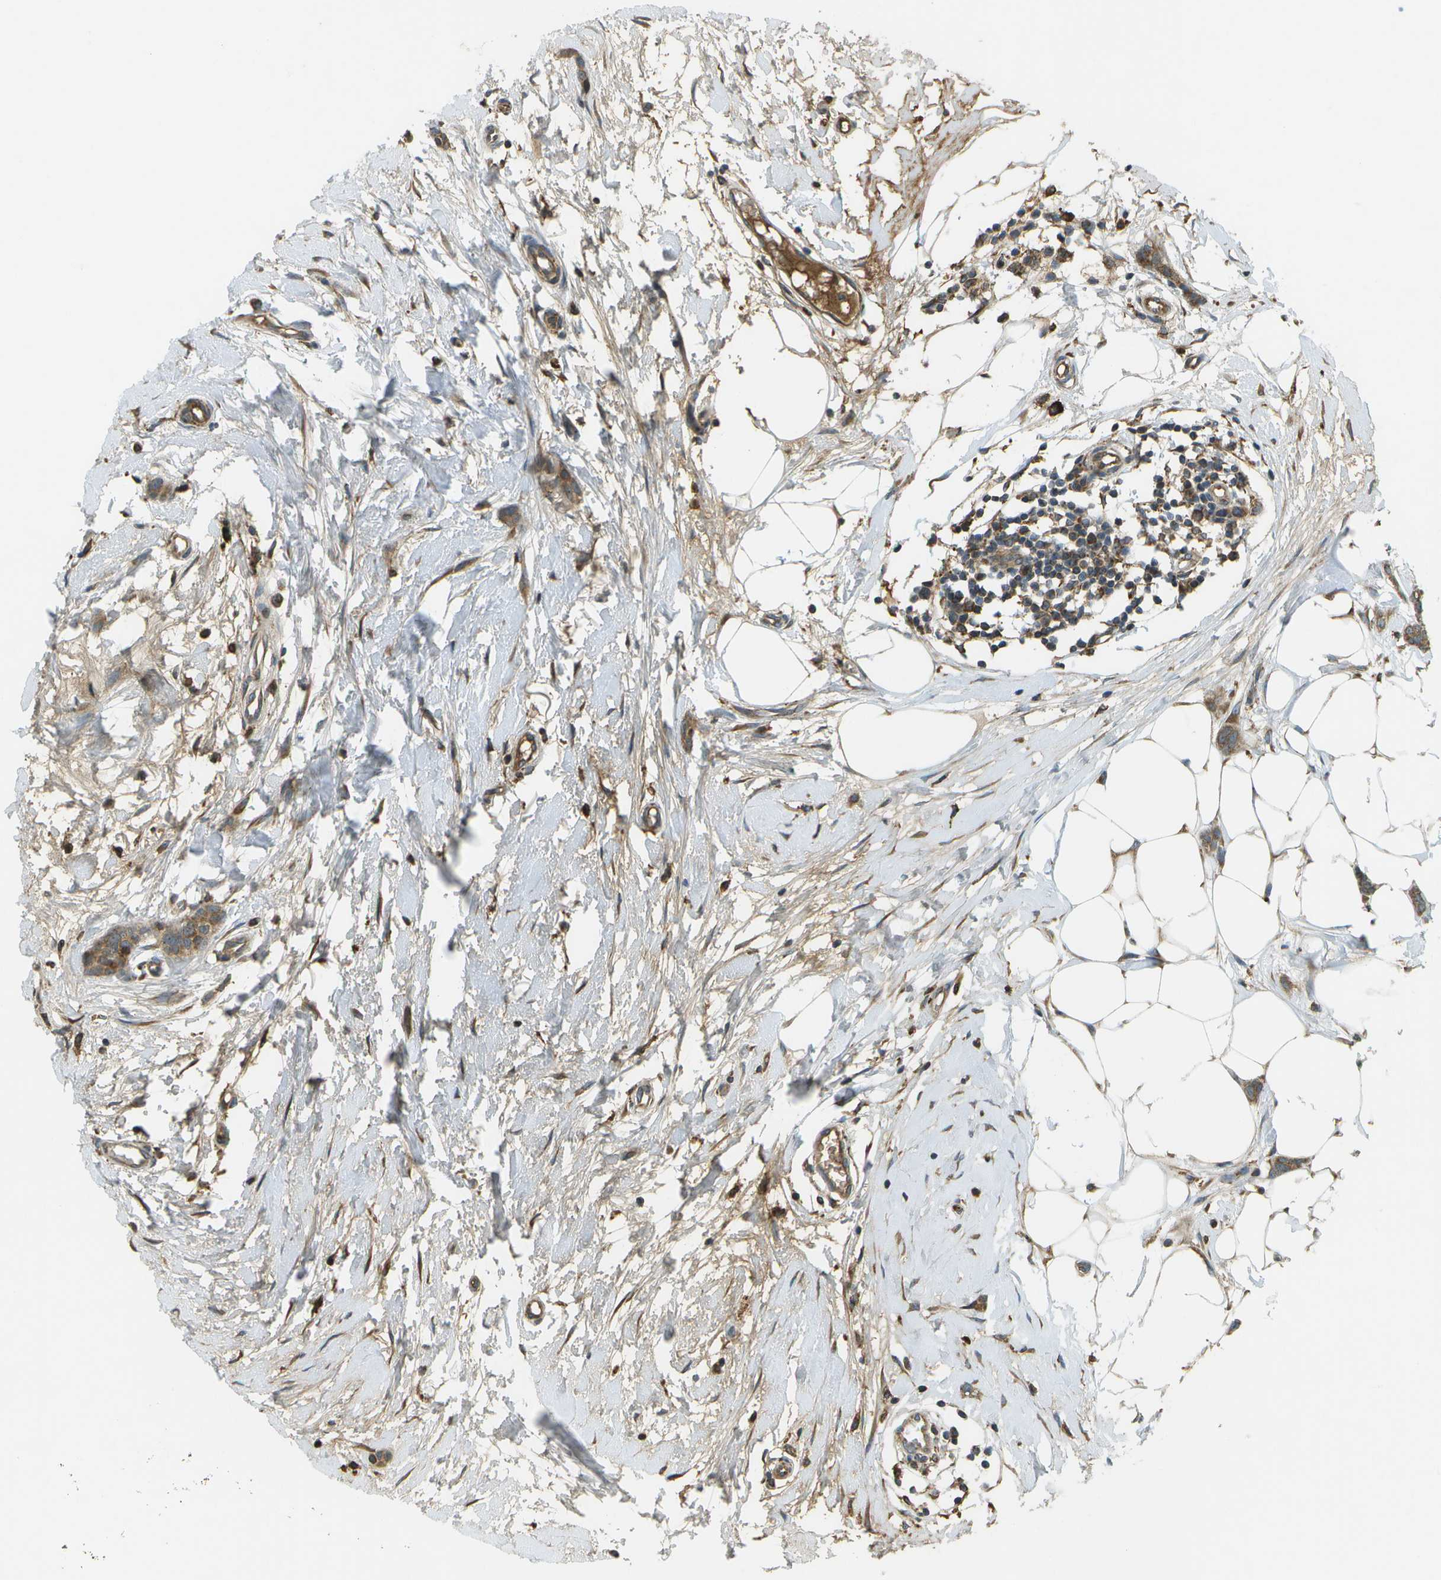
{"staining": {"intensity": "moderate", "quantity": ">75%", "location": "cytoplasmic/membranous"}, "tissue": "breast cancer", "cell_type": "Tumor cells", "image_type": "cancer", "snomed": [{"axis": "morphology", "description": "Lobular carcinoma"}, {"axis": "topography", "description": "Skin"}, {"axis": "topography", "description": "Breast"}], "caption": "About >75% of tumor cells in lobular carcinoma (breast) reveal moderate cytoplasmic/membranous protein staining as visualized by brown immunohistochemical staining.", "gene": "USP30", "patient": {"sex": "female", "age": 46}}